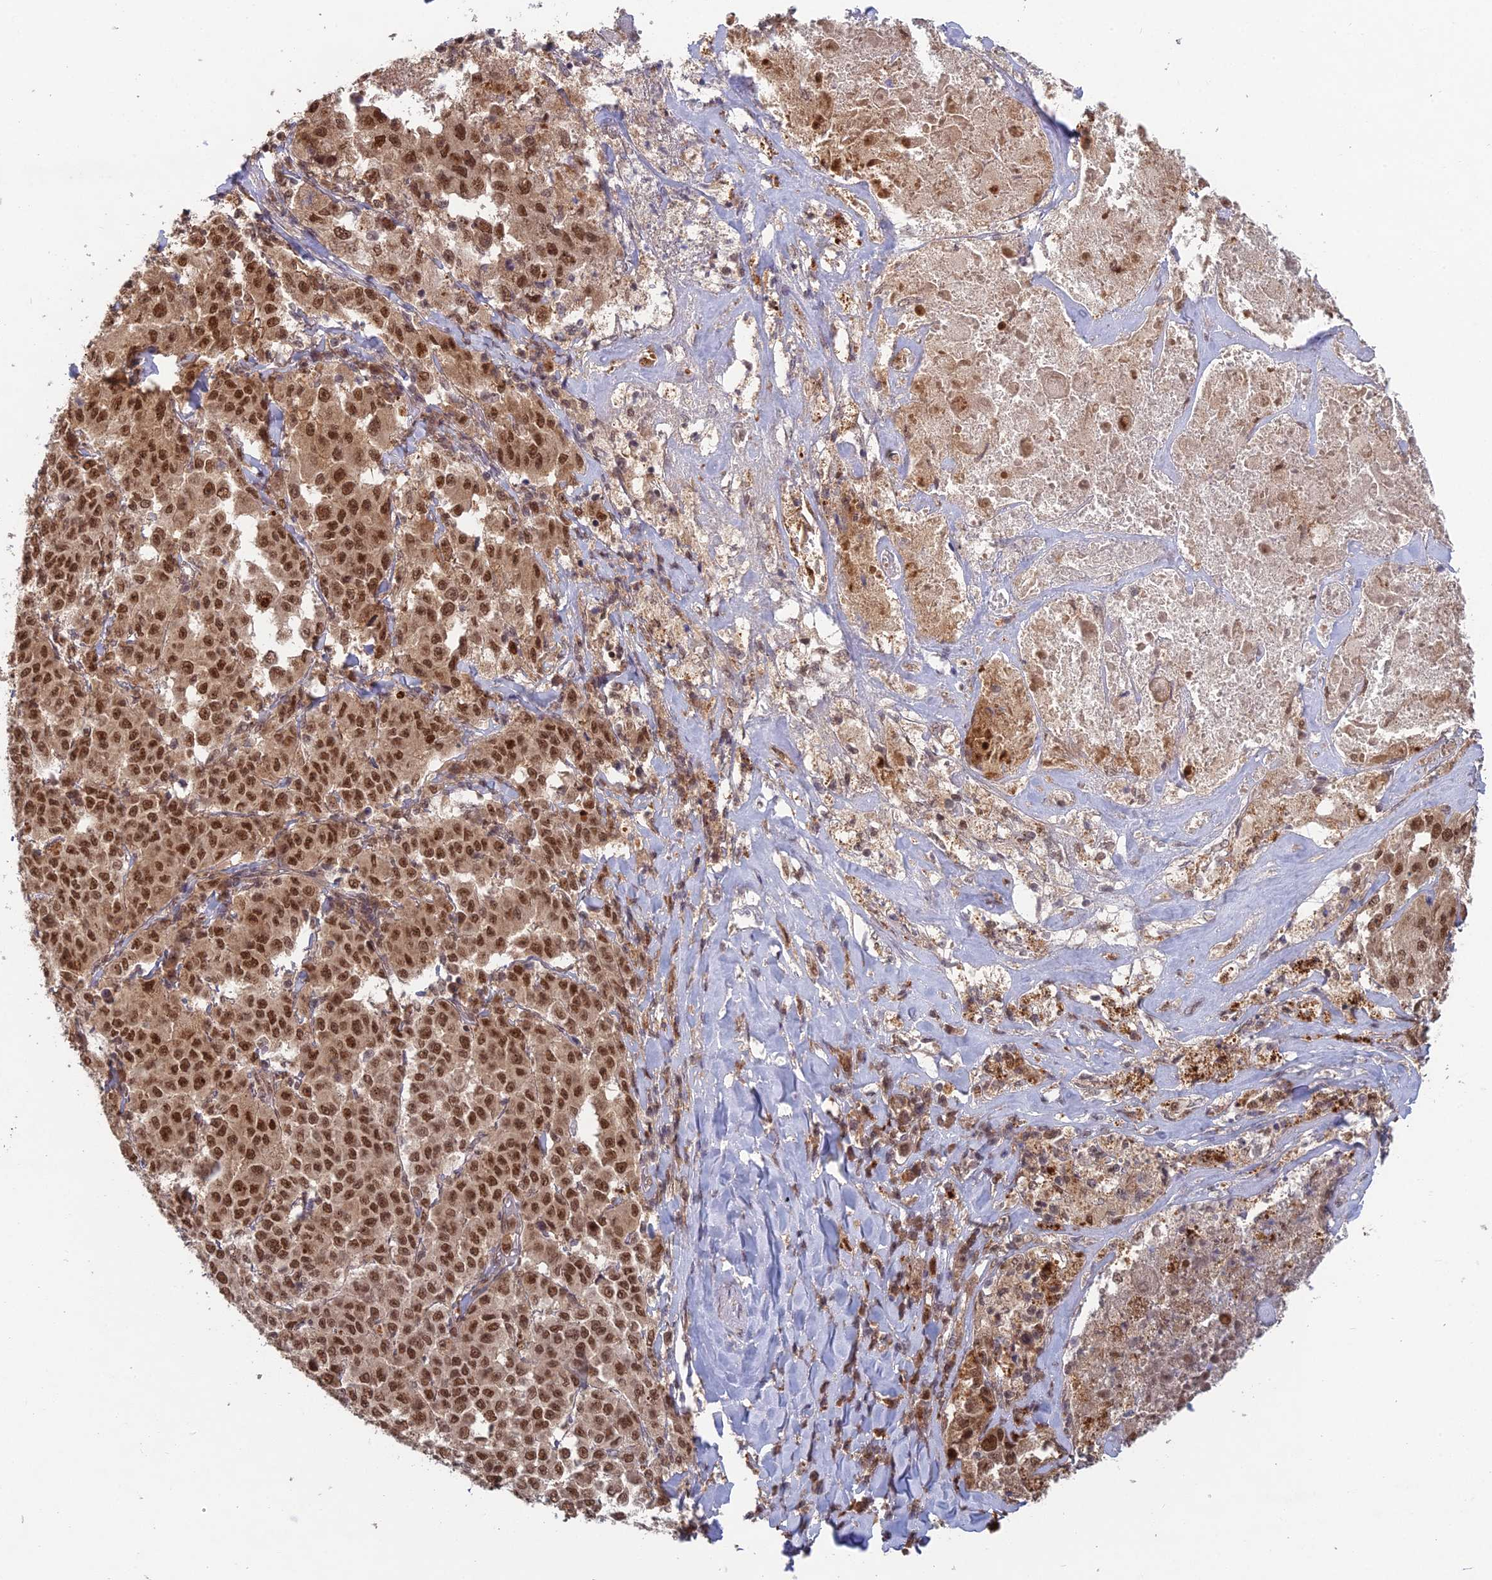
{"staining": {"intensity": "strong", "quantity": ">75%", "location": "cytoplasmic/membranous,nuclear"}, "tissue": "melanoma", "cell_type": "Tumor cells", "image_type": "cancer", "snomed": [{"axis": "morphology", "description": "Malignant melanoma, Metastatic site"}, {"axis": "topography", "description": "Lymph node"}], "caption": "Immunohistochemistry (IHC) of malignant melanoma (metastatic site) demonstrates high levels of strong cytoplasmic/membranous and nuclear positivity in about >75% of tumor cells. (brown staining indicates protein expression, while blue staining denotes nuclei).", "gene": "RANBP3", "patient": {"sex": "male", "age": 62}}